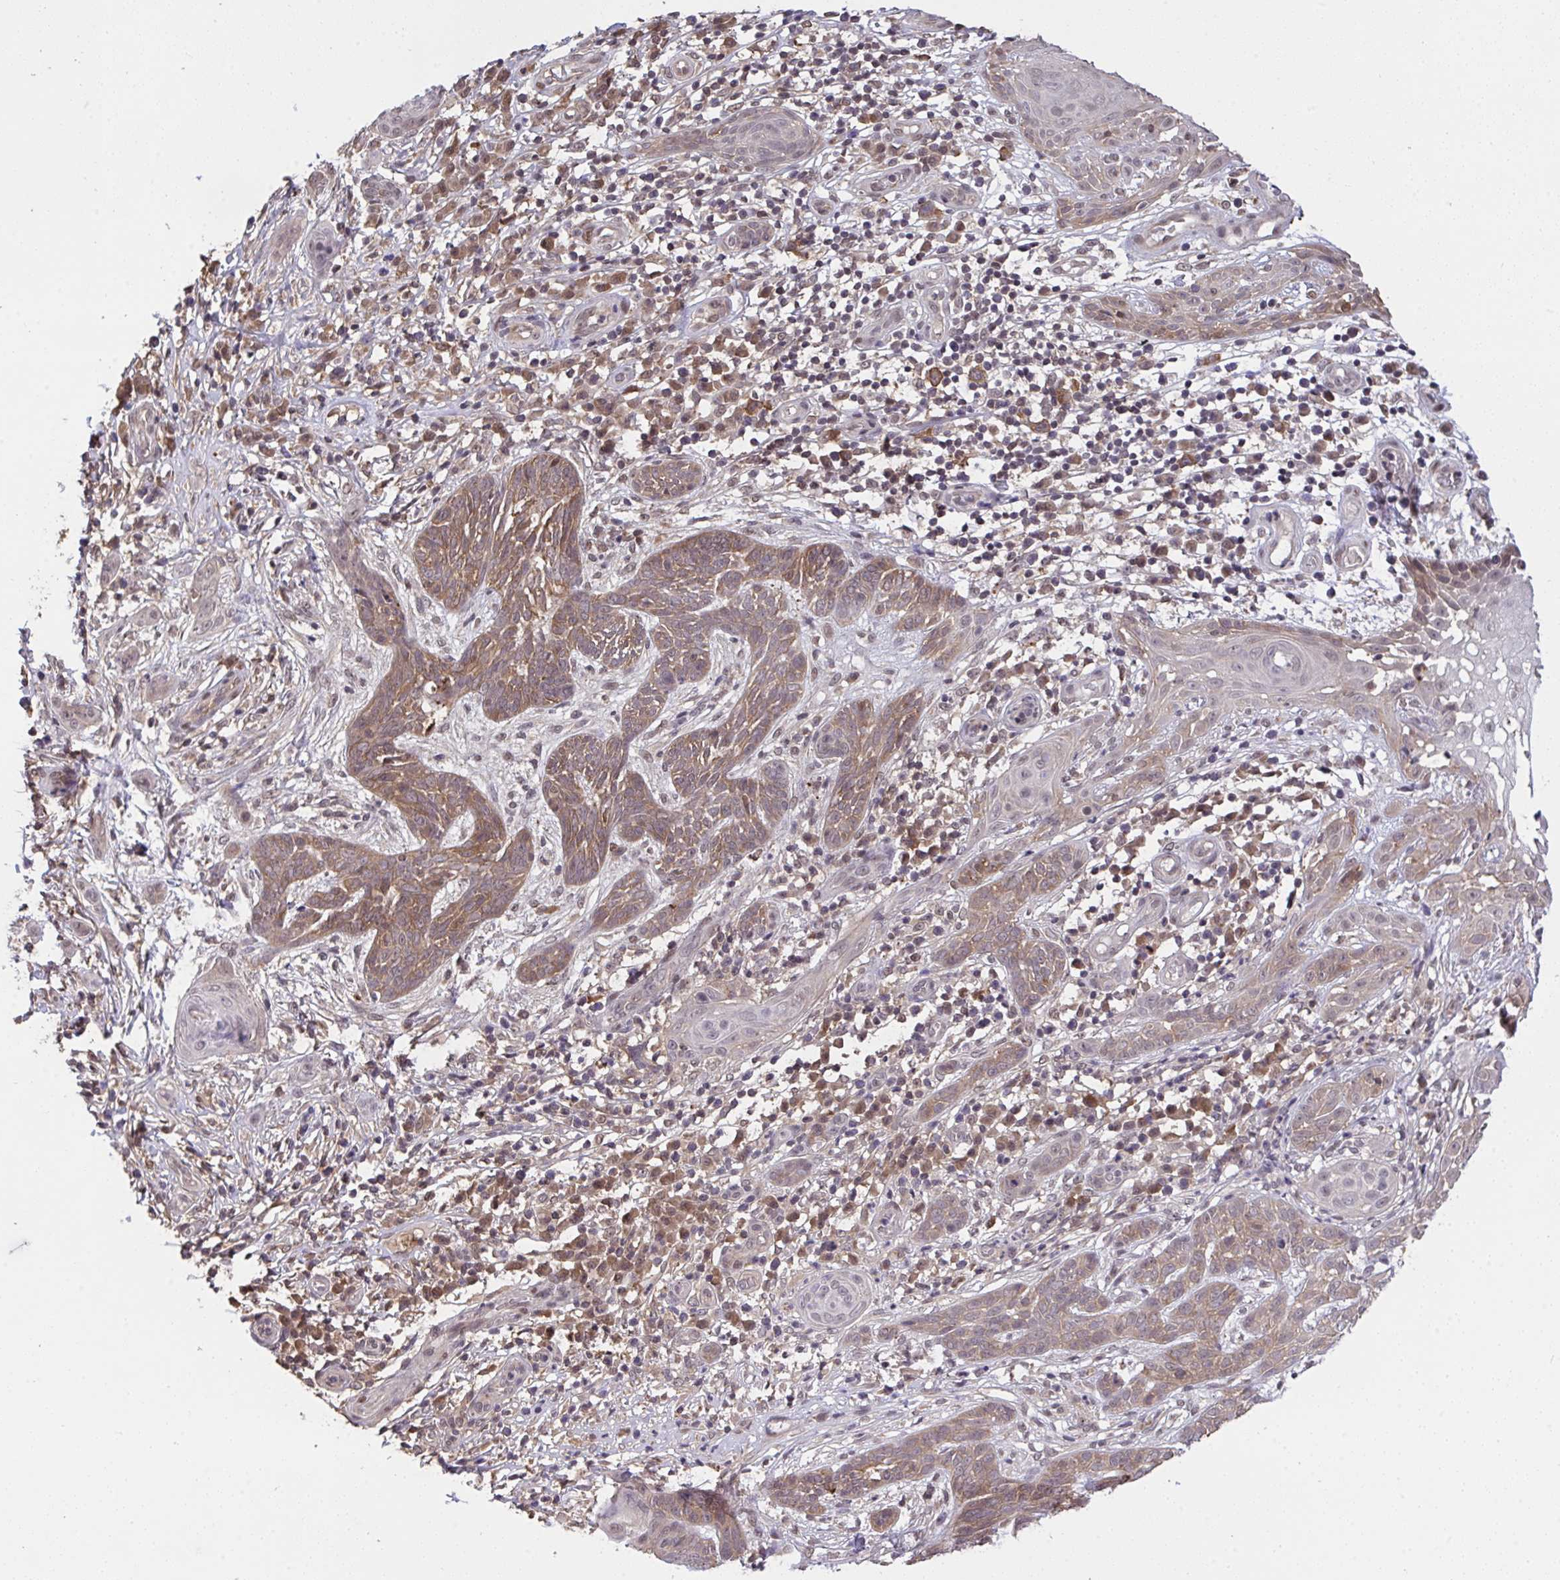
{"staining": {"intensity": "moderate", "quantity": "25%-75%", "location": "cytoplasmic/membranous"}, "tissue": "skin cancer", "cell_type": "Tumor cells", "image_type": "cancer", "snomed": [{"axis": "morphology", "description": "Basal cell carcinoma"}, {"axis": "topography", "description": "Skin"}, {"axis": "topography", "description": "Skin, foot"}], "caption": "Tumor cells show moderate cytoplasmic/membranous staining in approximately 25%-75% of cells in basal cell carcinoma (skin). (brown staining indicates protein expression, while blue staining denotes nuclei).", "gene": "C12orf57", "patient": {"sex": "female", "age": 86}}